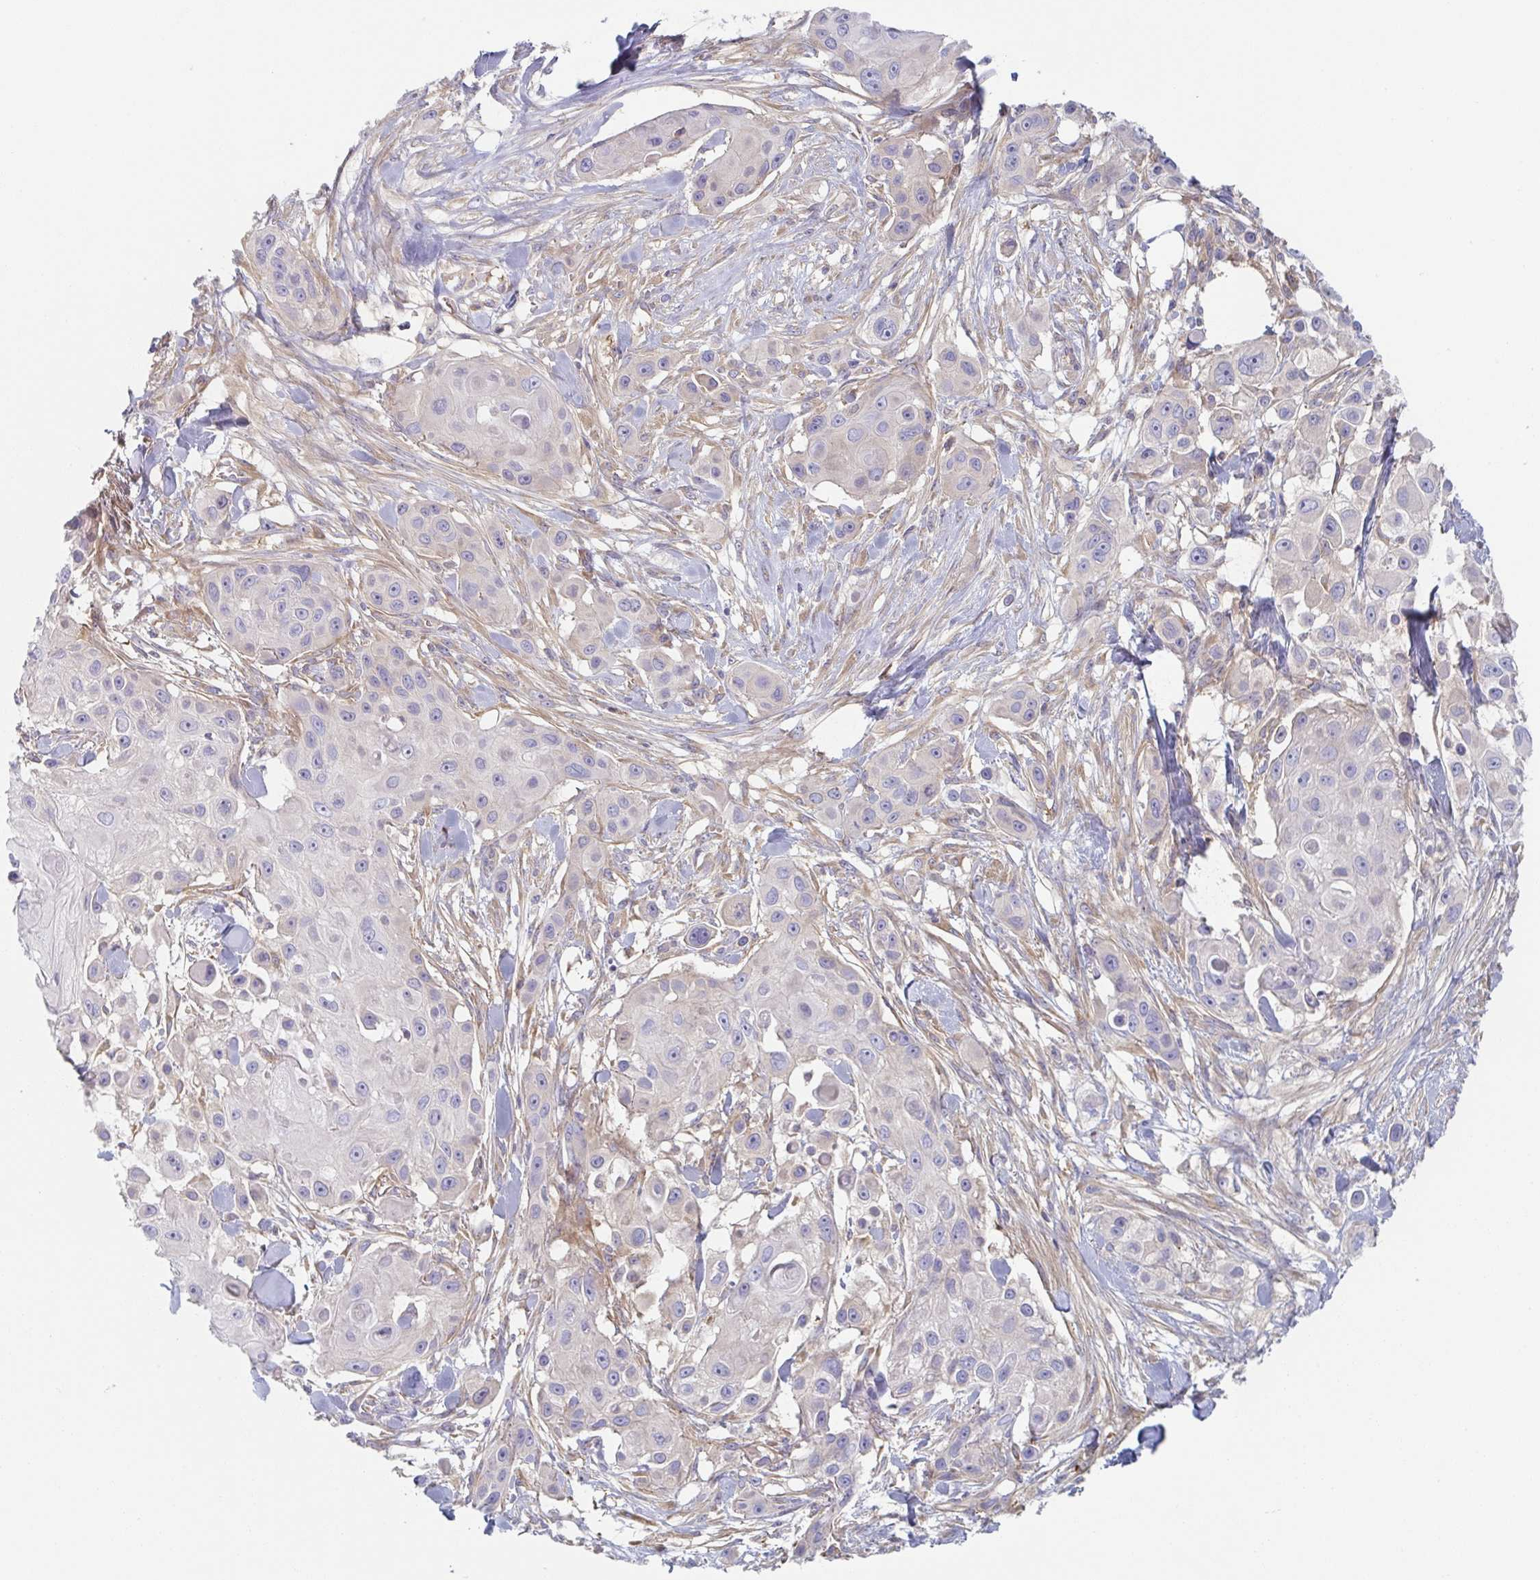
{"staining": {"intensity": "negative", "quantity": "none", "location": "none"}, "tissue": "skin cancer", "cell_type": "Tumor cells", "image_type": "cancer", "snomed": [{"axis": "morphology", "description": "Squamous cell carcinoma, NOS"}, {"axis": "topography", "description": "Skin"}], "caption": "Tumor cells are negative for protein expression in human skin cancer. (DAB (3,3'-diaminobenzidine) immunohistochemistry visualized using brightfield microscopy, high magnification).", "gene": "AMPD2", "patient": {"sex": "male", "age": 63}}